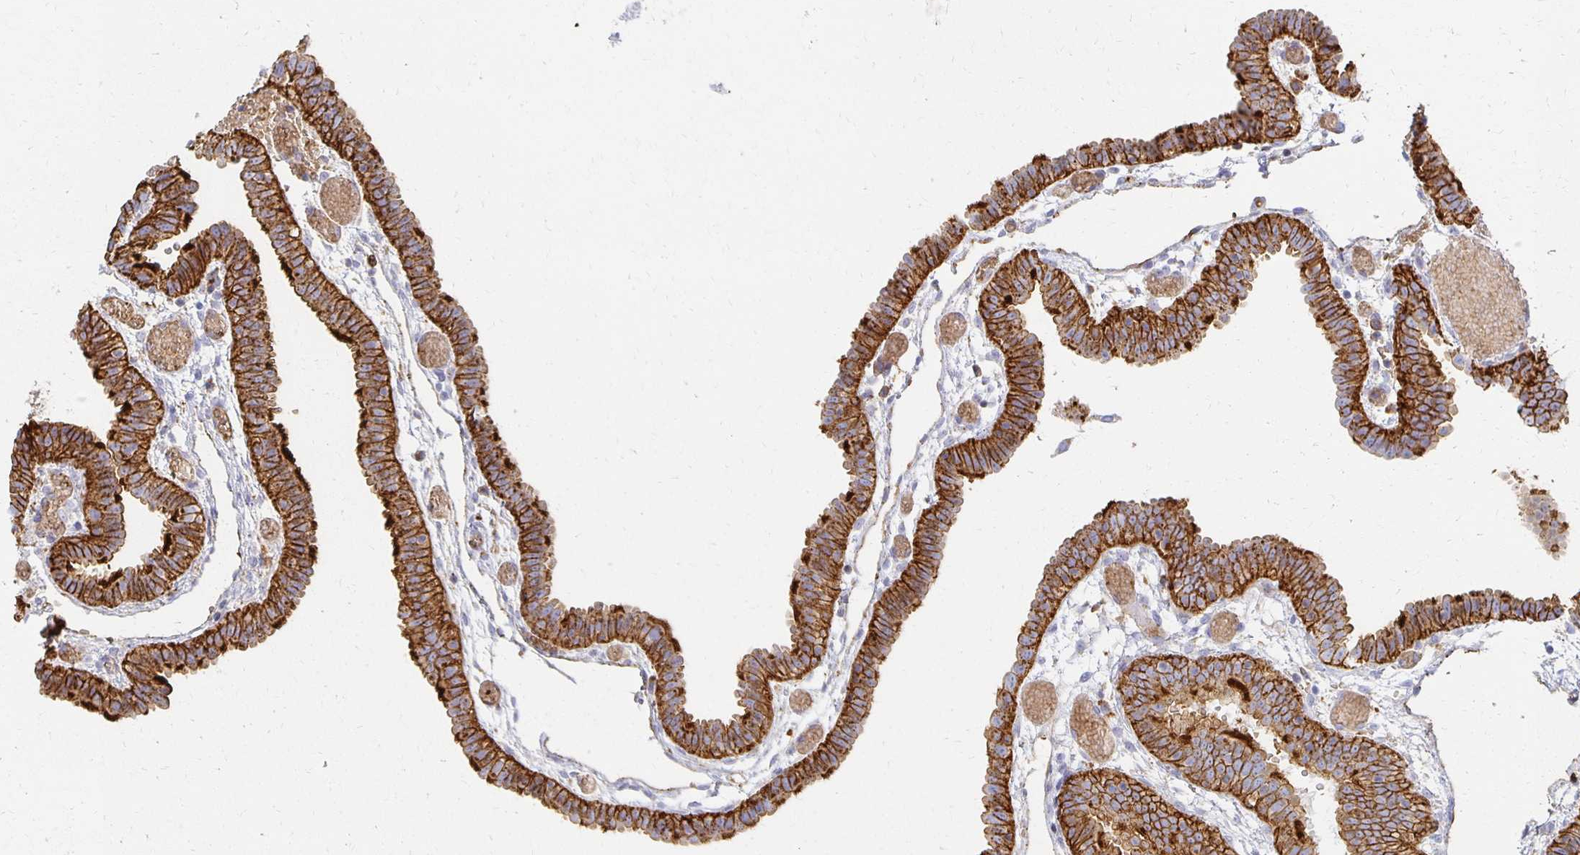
{"staining": {"intensity": "strong", "quantity": ">75%", "location": "cytoplasmic/membranous"}, "tissue": "fallopian tube", "cell_type": "Glandular cells", "image_type": "normal", "snomed": [{"axis": "morphology", "description": "Normal tissue, NOS"}, {"axis": "topography", "description": "Fallopian tube"}], "caption": "Strong cytoplasmic/membranous expression is appreciated in approximately >75% of glandular cells in unremarkable fallopian tube.", "gene": "TAAR1", "patient": {"sex": "female", "age": 37}}